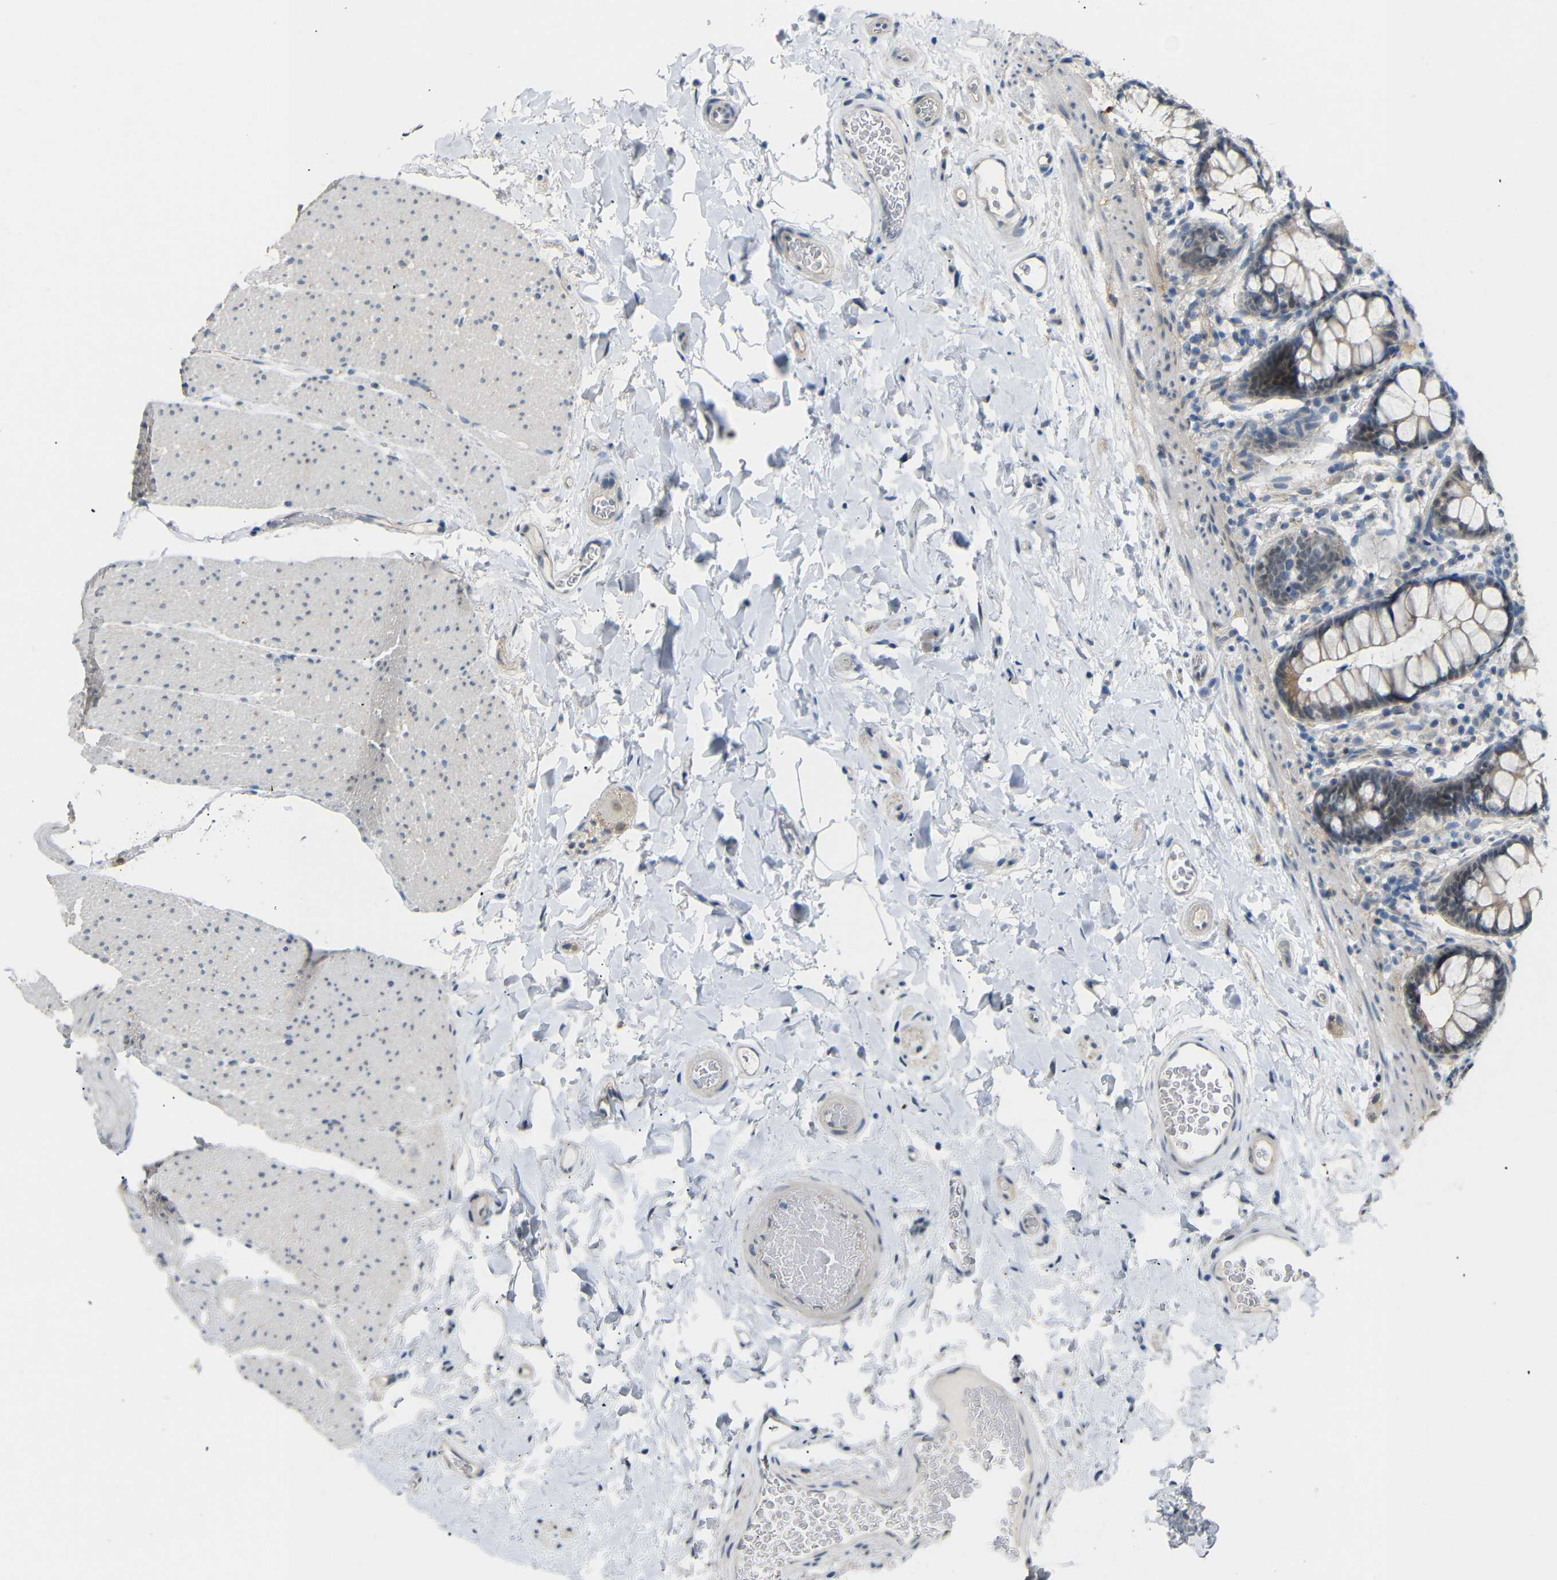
{"staining": {"intensity": "weak", "quantity": ">75%", "location": "cytoplasmic/membranous"}, "tissue": "colon", "cell_type": "Endothelial cells", "image_type": "normal", "snomed": [{"axis": "morphology", "description": "Normal tissue, NOS"}, {"axis": "topography", "description": "Colon"}], "caption": "Colon stained with DAB immunohistochemistry exhibits low levels of weak cytoplasmic/membranous positivity in about >75% of endothelial cells.", "gene": "GPR158", "patient": {"sex": "female", "age": 80}}